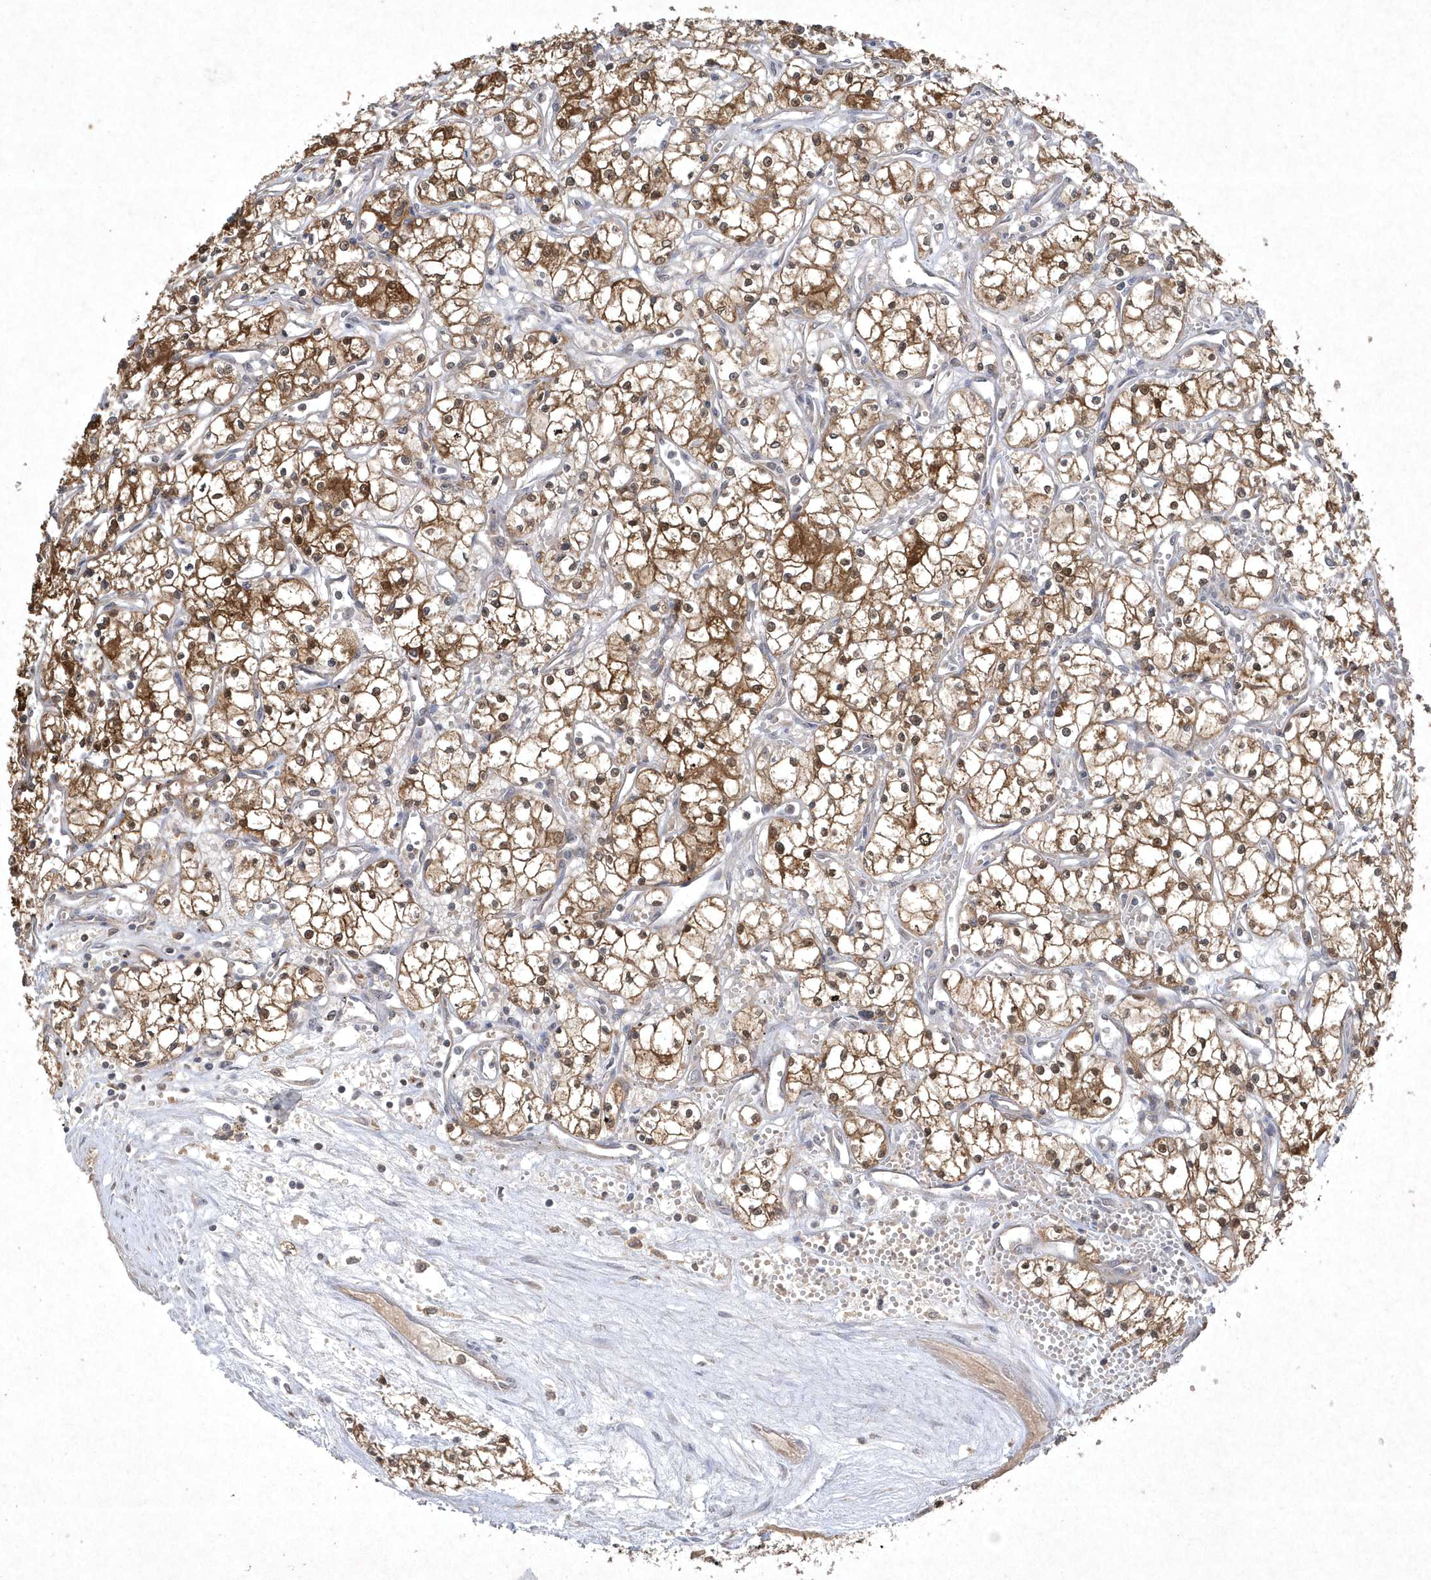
{"staining": {"intensity": "moderate", "quantity": ">75%", "location": "cytoplasmic/membranous,nuclear"}, "tissue": "renal cancer", "cell_type": "Tumor cells", "image_type": "cancer", "snomed": [{"axis": "morphology", "description": "Adenocarcinoma, NOS"}, {"axis": "topography", "description": "Kidney"}], "caption": "IHC (DAB) staining of human renal cancer demonstrates moderate cytoplasmic/membranous and nuclear protein staining in approximately >75% of tumor cells.", "gene": "AKR7A2", "patient": {"sex": "male", "age": 59}}